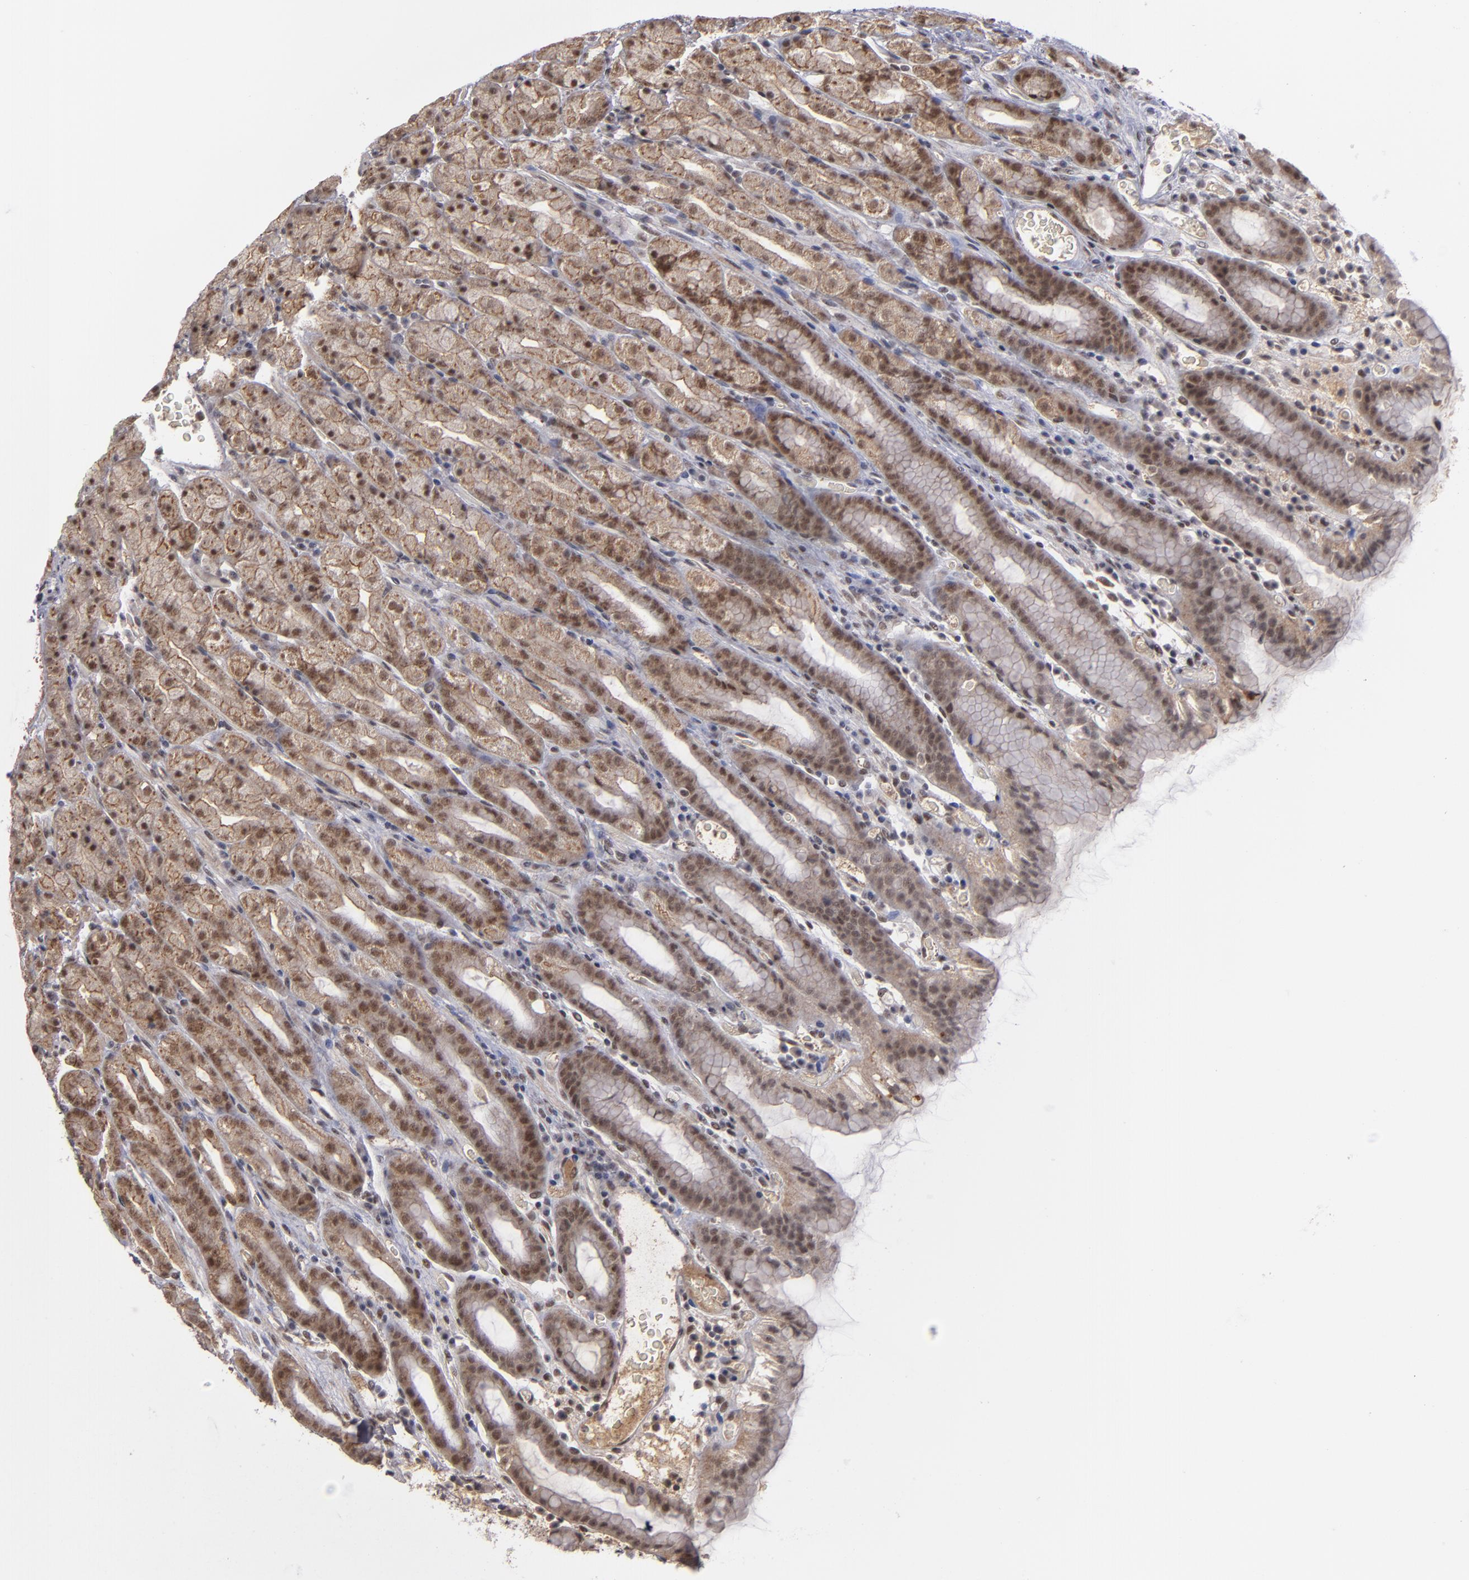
{"staining": {"intensity": "moderate", "quantity": ">75%", "location": "cytoplasmic/membranous,nuclear"}, "tissue": "stomach", "cell_type": "Glandular cells", "image_type": "normal", "snomed": [{"axis": "morphology", "description": "Normal tissue, NOS"}, {"axis": "topography", "description": "Stomach, upper"}], "caption": "Stomach stained with IHC exhibits moderate cytoplasmic/membranous,nuclear expression in approximately >75% of glandular cells.", "gene": "ZNF234", "patient": {"sex": "male", "age": 68}}